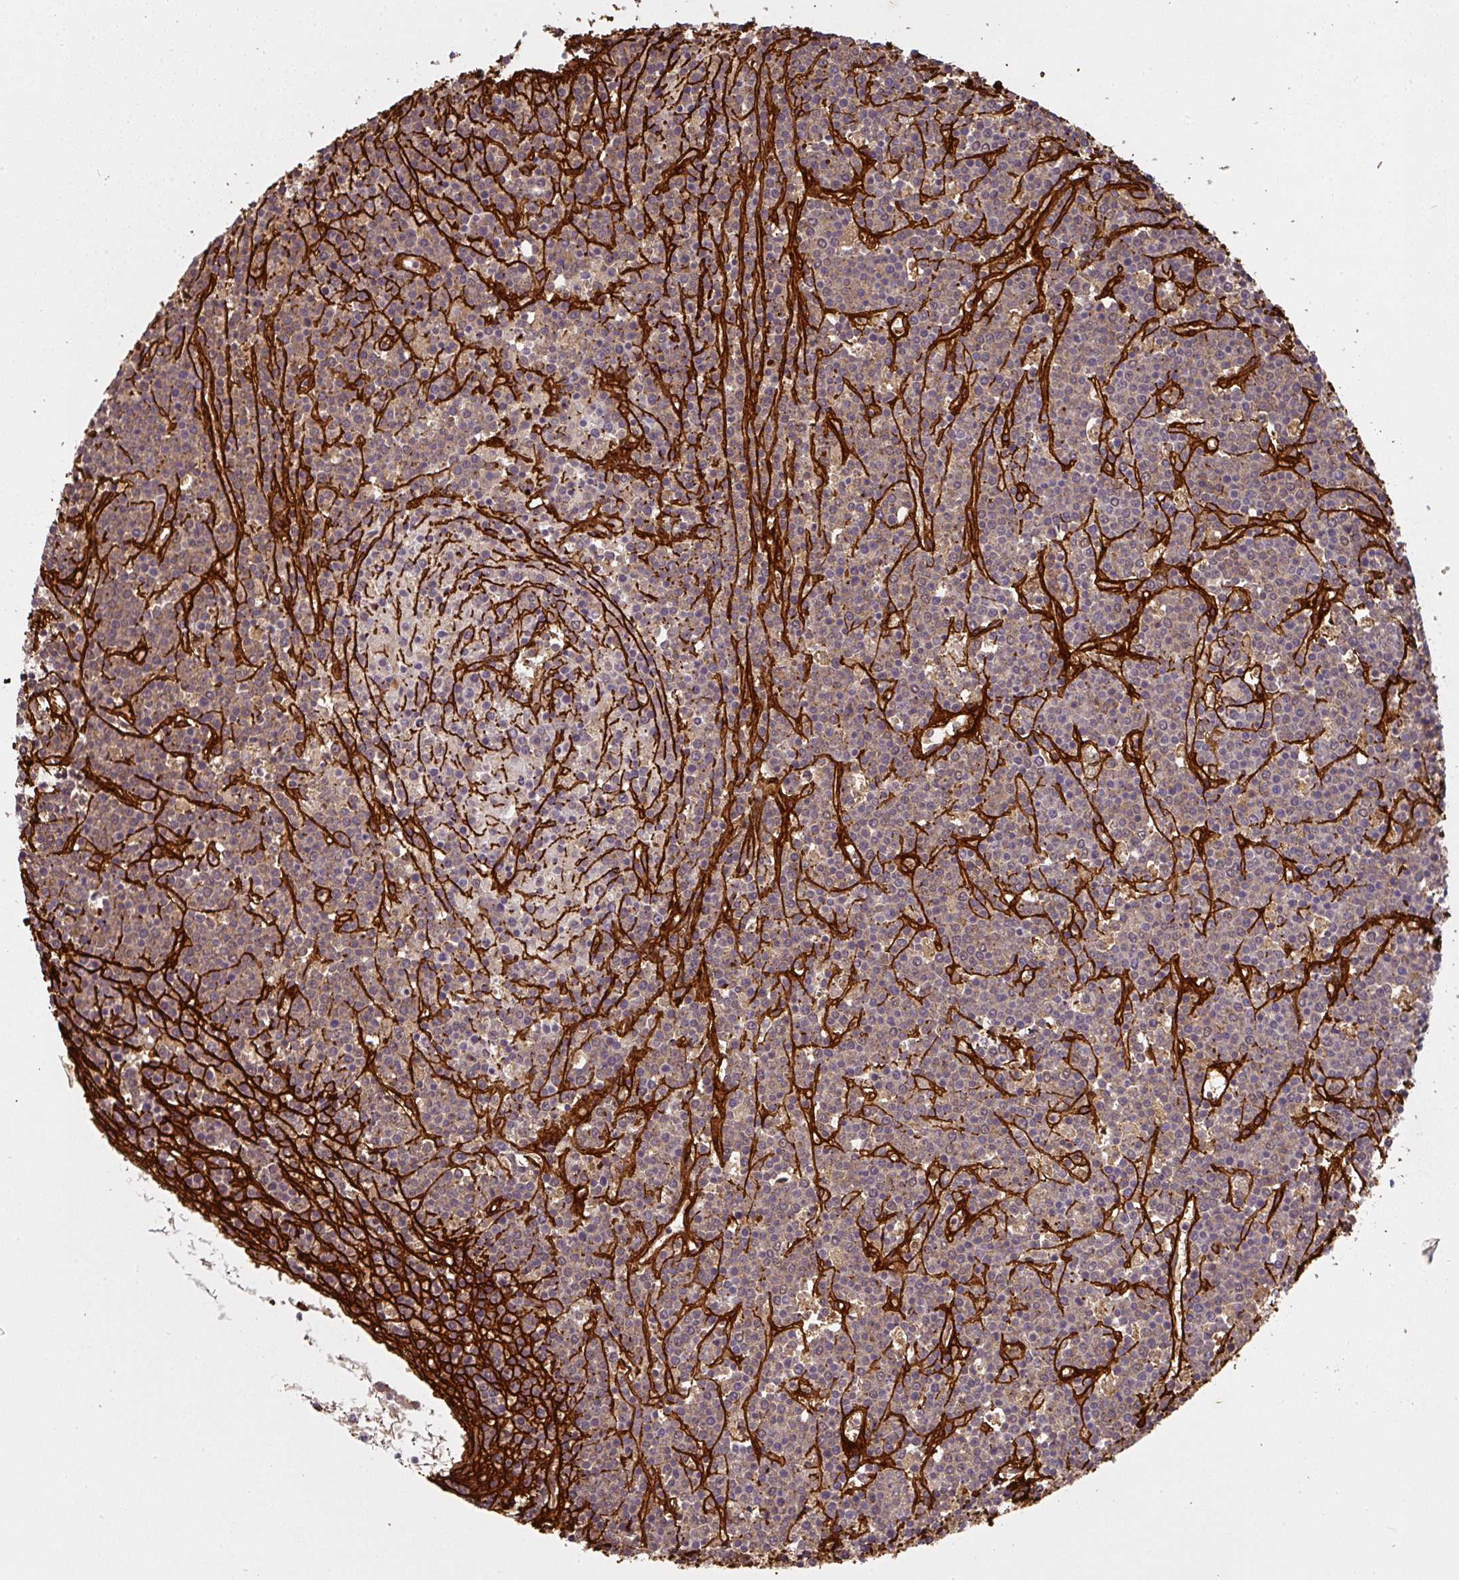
{"staining": {"intensity": "negative", "quantity": "none", "location": "none"}, "tissue": "lymphoma", "cell_type": "Tumor cells", "image_type": "cancer", "snomed": [{"axis": "morphology", "description": "Malignant lymphoma, non-Hodgkin's type, High grade"}, {"axis": "topography", "description": "Ovary"}], "caption": "Human lymphoma stained for a protein using IHC displays no staining in tumor cells.", "gene": "COL3A1", "patient": {"sex": "female", "age": 56}}